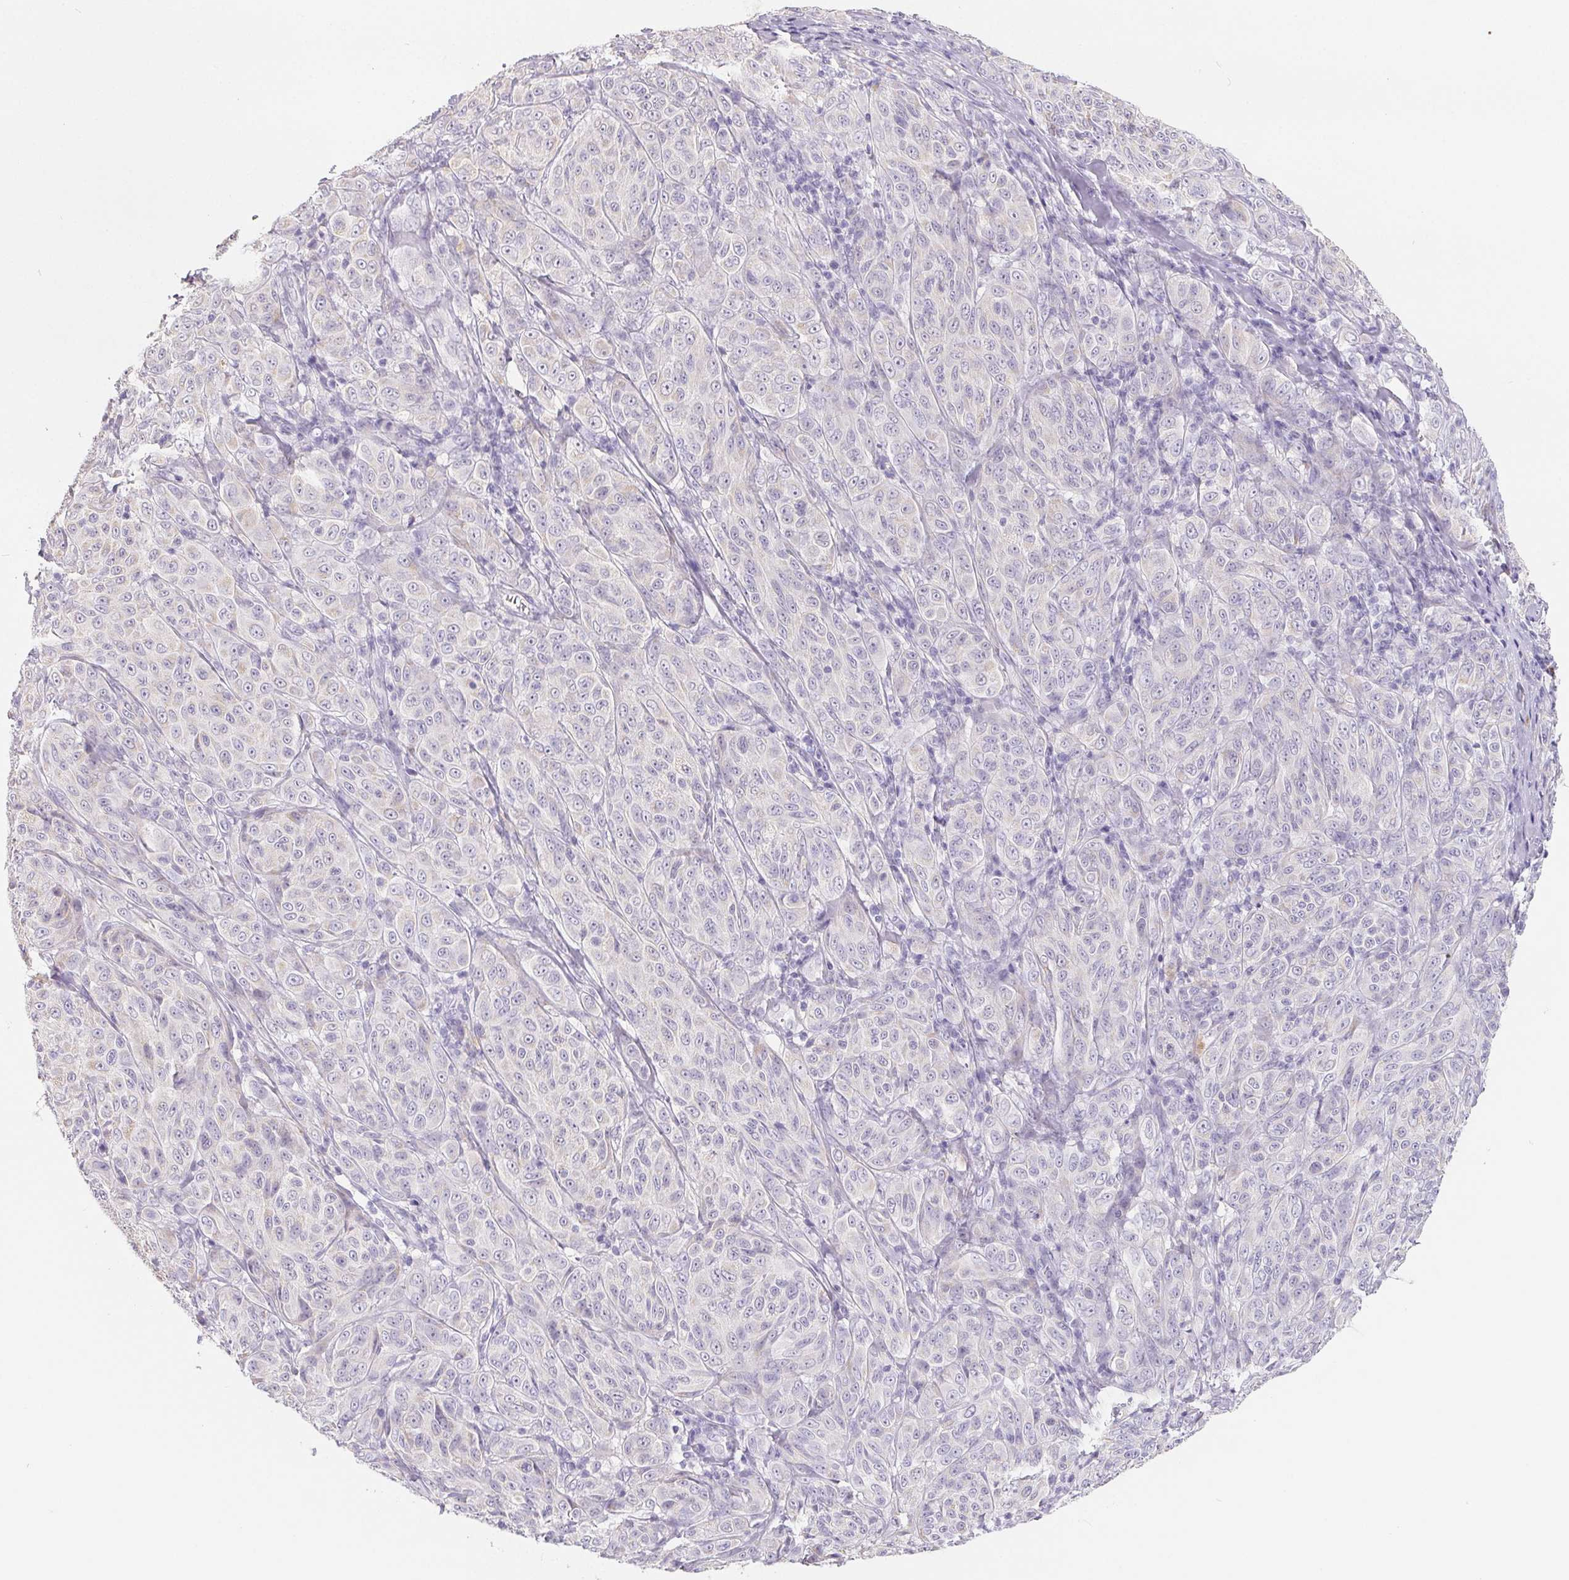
{"staining": {"intensity": "negative", "quantity": "none", "location": "none"}, "tissue": "melanoma", "cell_type": "Tumor cells", "image_type": "cancer", "snomed": [{"axis": "morphology", "description": "Malignant melanoma, NOS"}, {"axis": "topography", "description": "Skin"}], "caption": "This is a micrograph of IHC staining of melanoma, which shows no positivity in tumor cells. The staining was performed using DAB to visualize the protein expression in brown, while the nuclei were stained in blue with hematoxylin (Magnification: 20x).", "gene": "FDX1", "patient": {"sex": "male", "age": 89}}